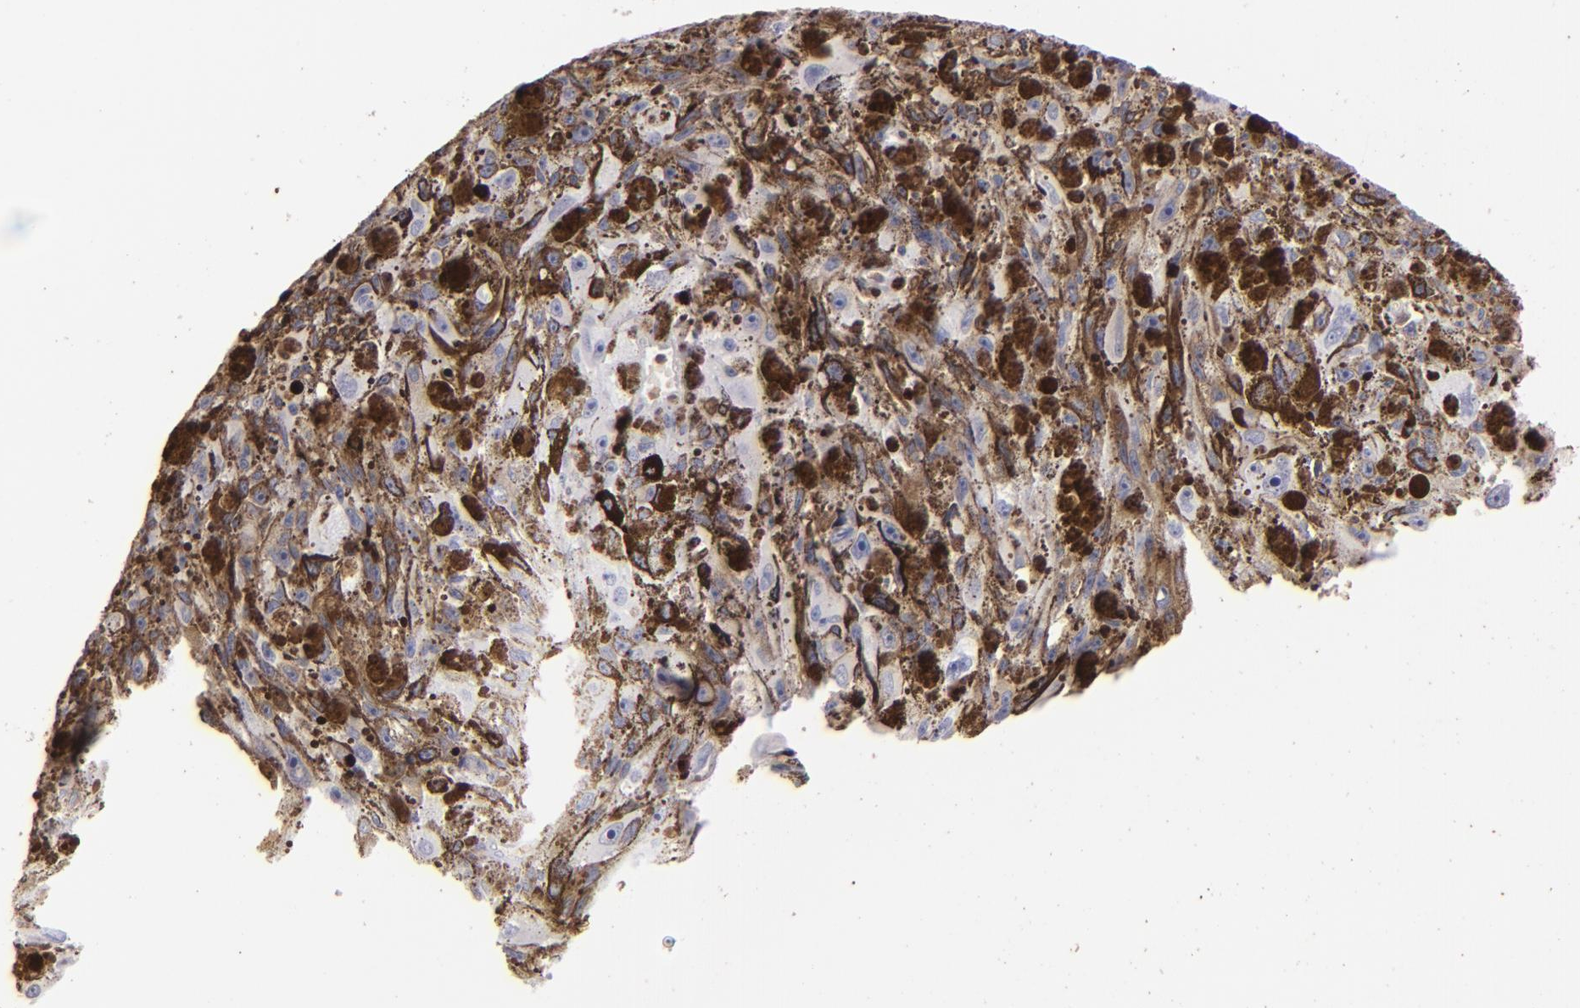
{"staining": {"intensity": "negative", "quantity": "none", "location": "none"}, "tissue": "melanoma", "cell_type": "Tumor cells", "image_type": "cancer", "snomed": [{"axis": "morphology", "description": "Malignant melanoma, NOS"}, {"axis": "topography", "description": "Skin"}], "caption": "Immunohistochemistry (IHC) photomicrograph of melanoma stained for a protein (brown), which shows no positivity in tumor cells. (DAB (3,3'-diaminobenzidine) immunohistochemistry (IHC), high magnification).", "gene": "S100A2", "patient": {"sex": "female", "age": 104}}